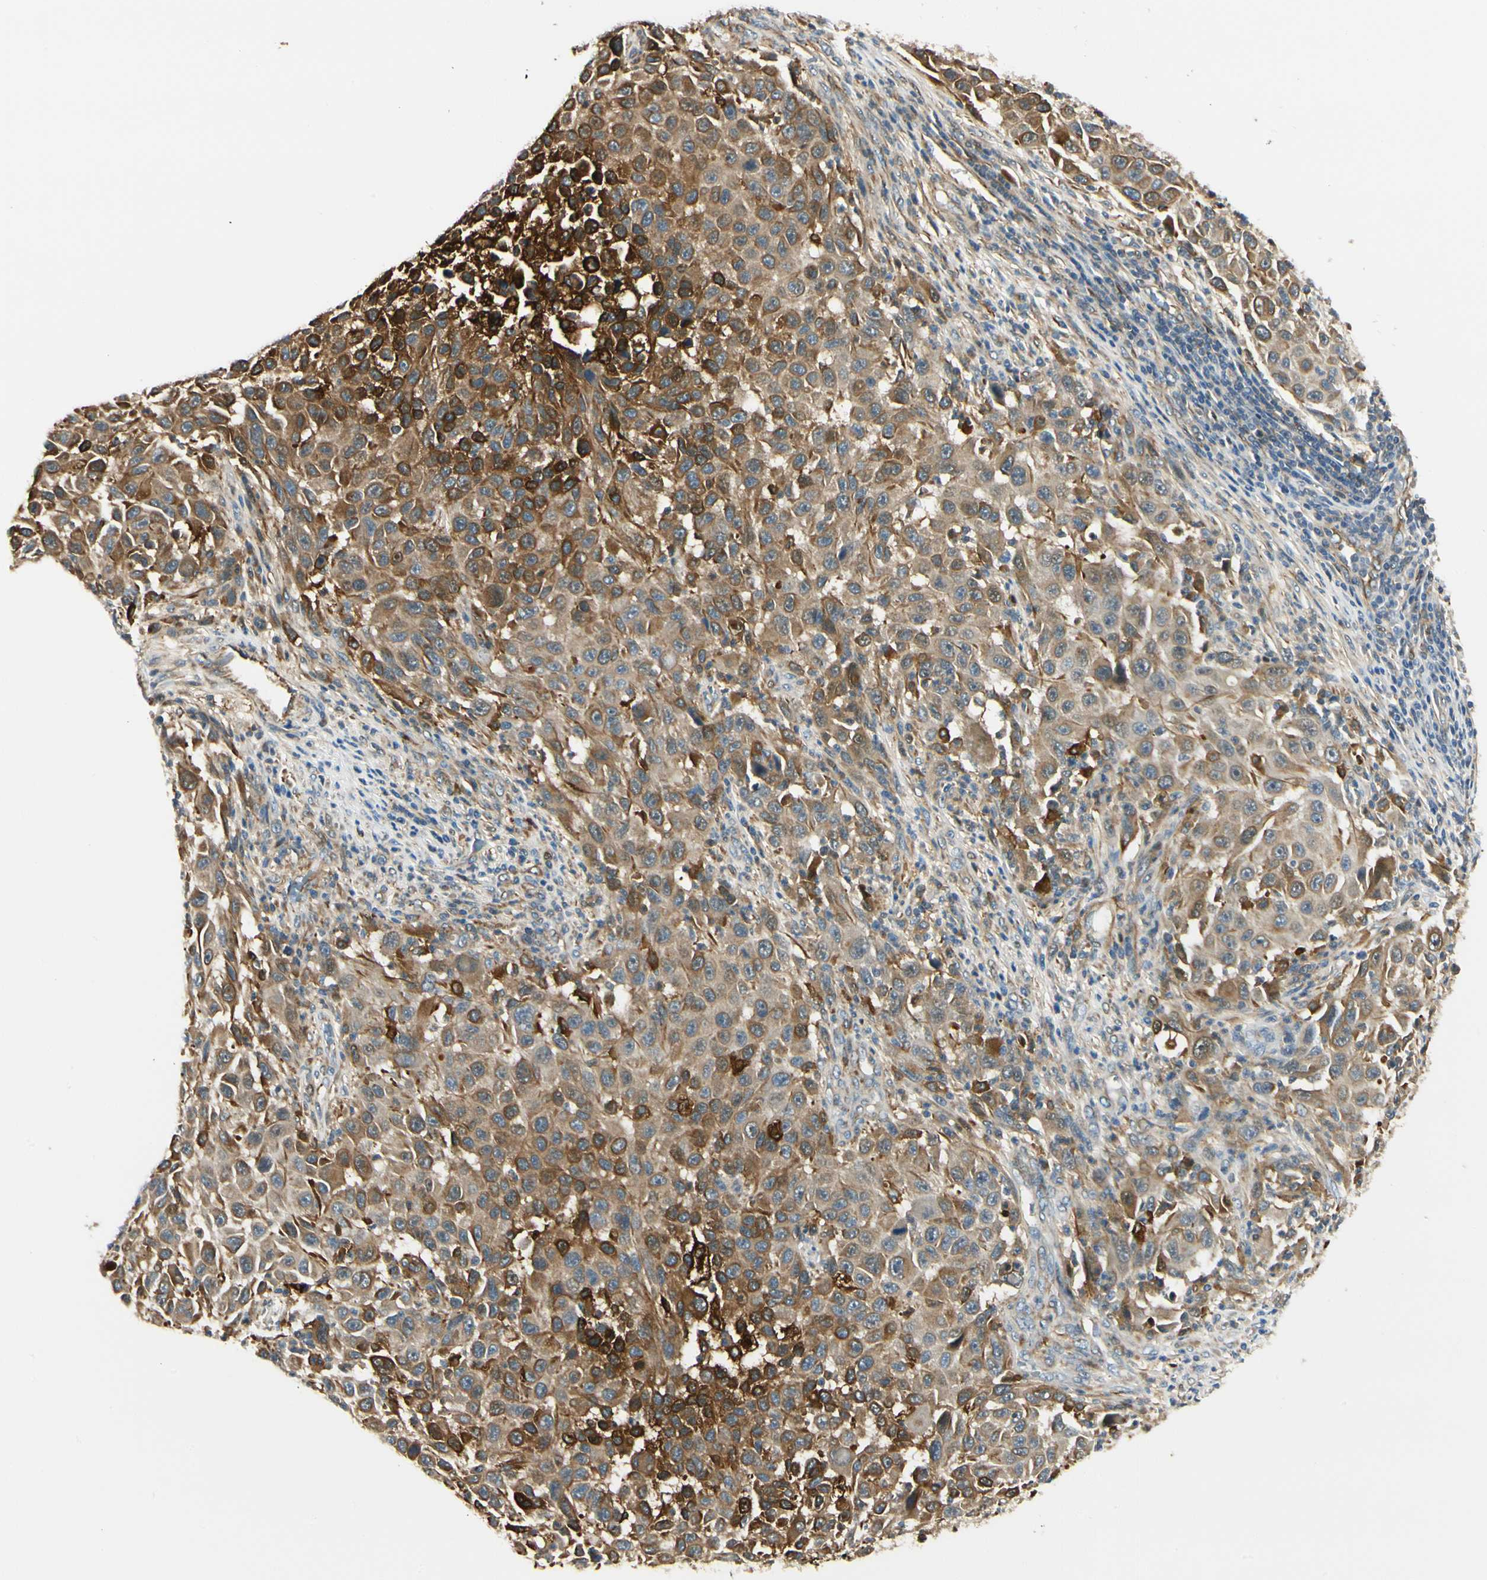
{"staining": {"intensity": "strong", "quantity": "25%-75%", "location": "cytoplasmic/membranous"}, "tissue": "melanoma", "cell_type": "Tumor cells", "image_type": "cancer", "snomed": [{"axis": "morphology", "description": "Malignant melanoma, Metastatic site"}, {"axis": "topography", "description": "Lymph node"}], "caption": "Protein staining of malignant melanoma (metastatic site) tissue exhibits strong cytoplasmic/membranous positivity in approximately 25%-75% of tumor cells.", "gene": "FTH1", "patient": {"sex": "male", "age": 61}}